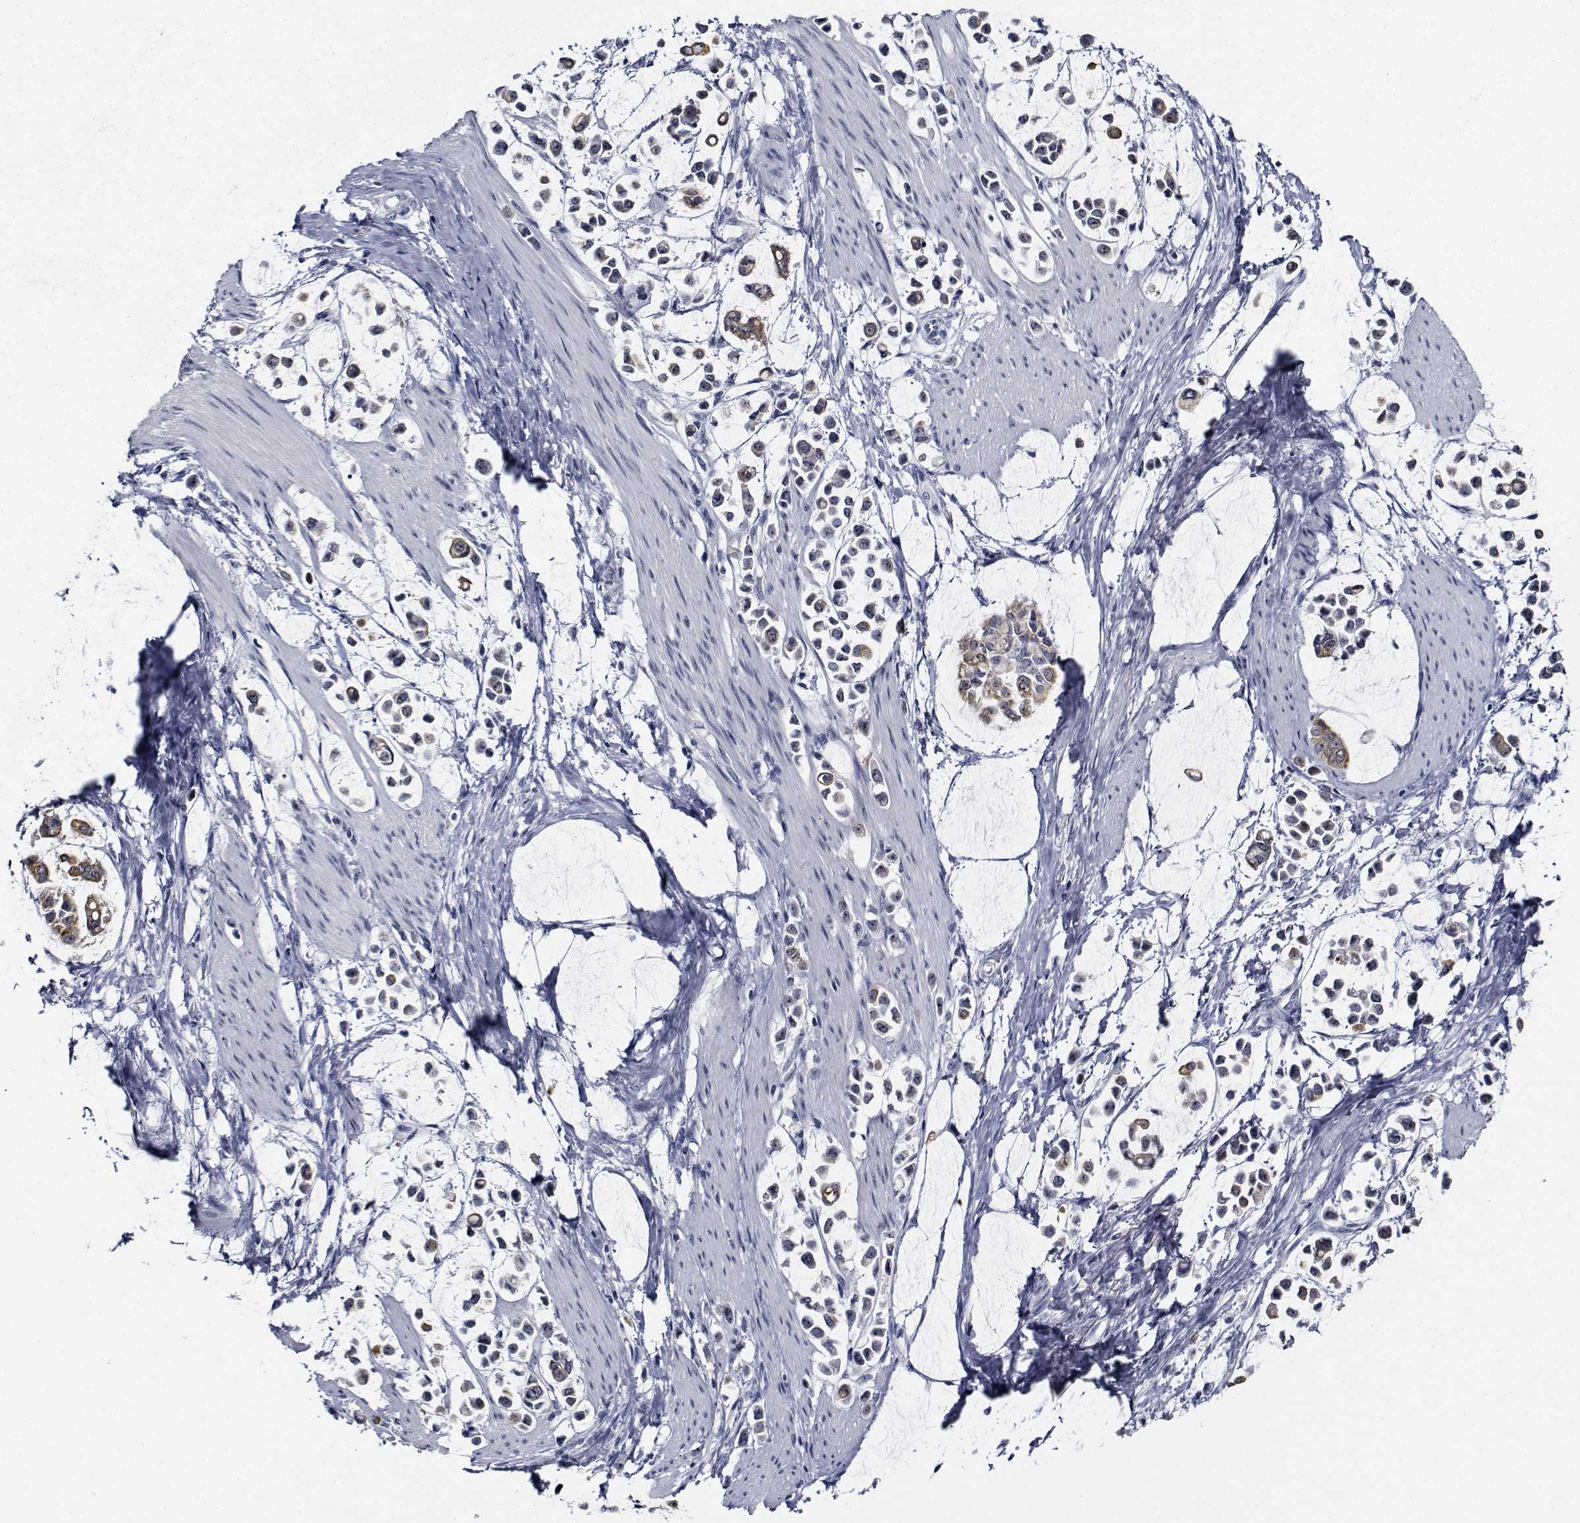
{"staining": {"intensity": "weak", "quantity": "<25%", "location": "cytoplasmic/membranous"}, "tissue": "stomach cancer", "cell_type": "Tumor cells", "image_type": "cancer", "snomed": [{"axis": "morphology", "description": "Adenocarcinoma, NOS"}, {"axis": "topography", "description": "Stomach"}], "caption": "There is no significant staining in tumor cells of adenocarcinoma (stomach).", "gene": "NVL", "patient": {"sex": "male", "age": 82}}